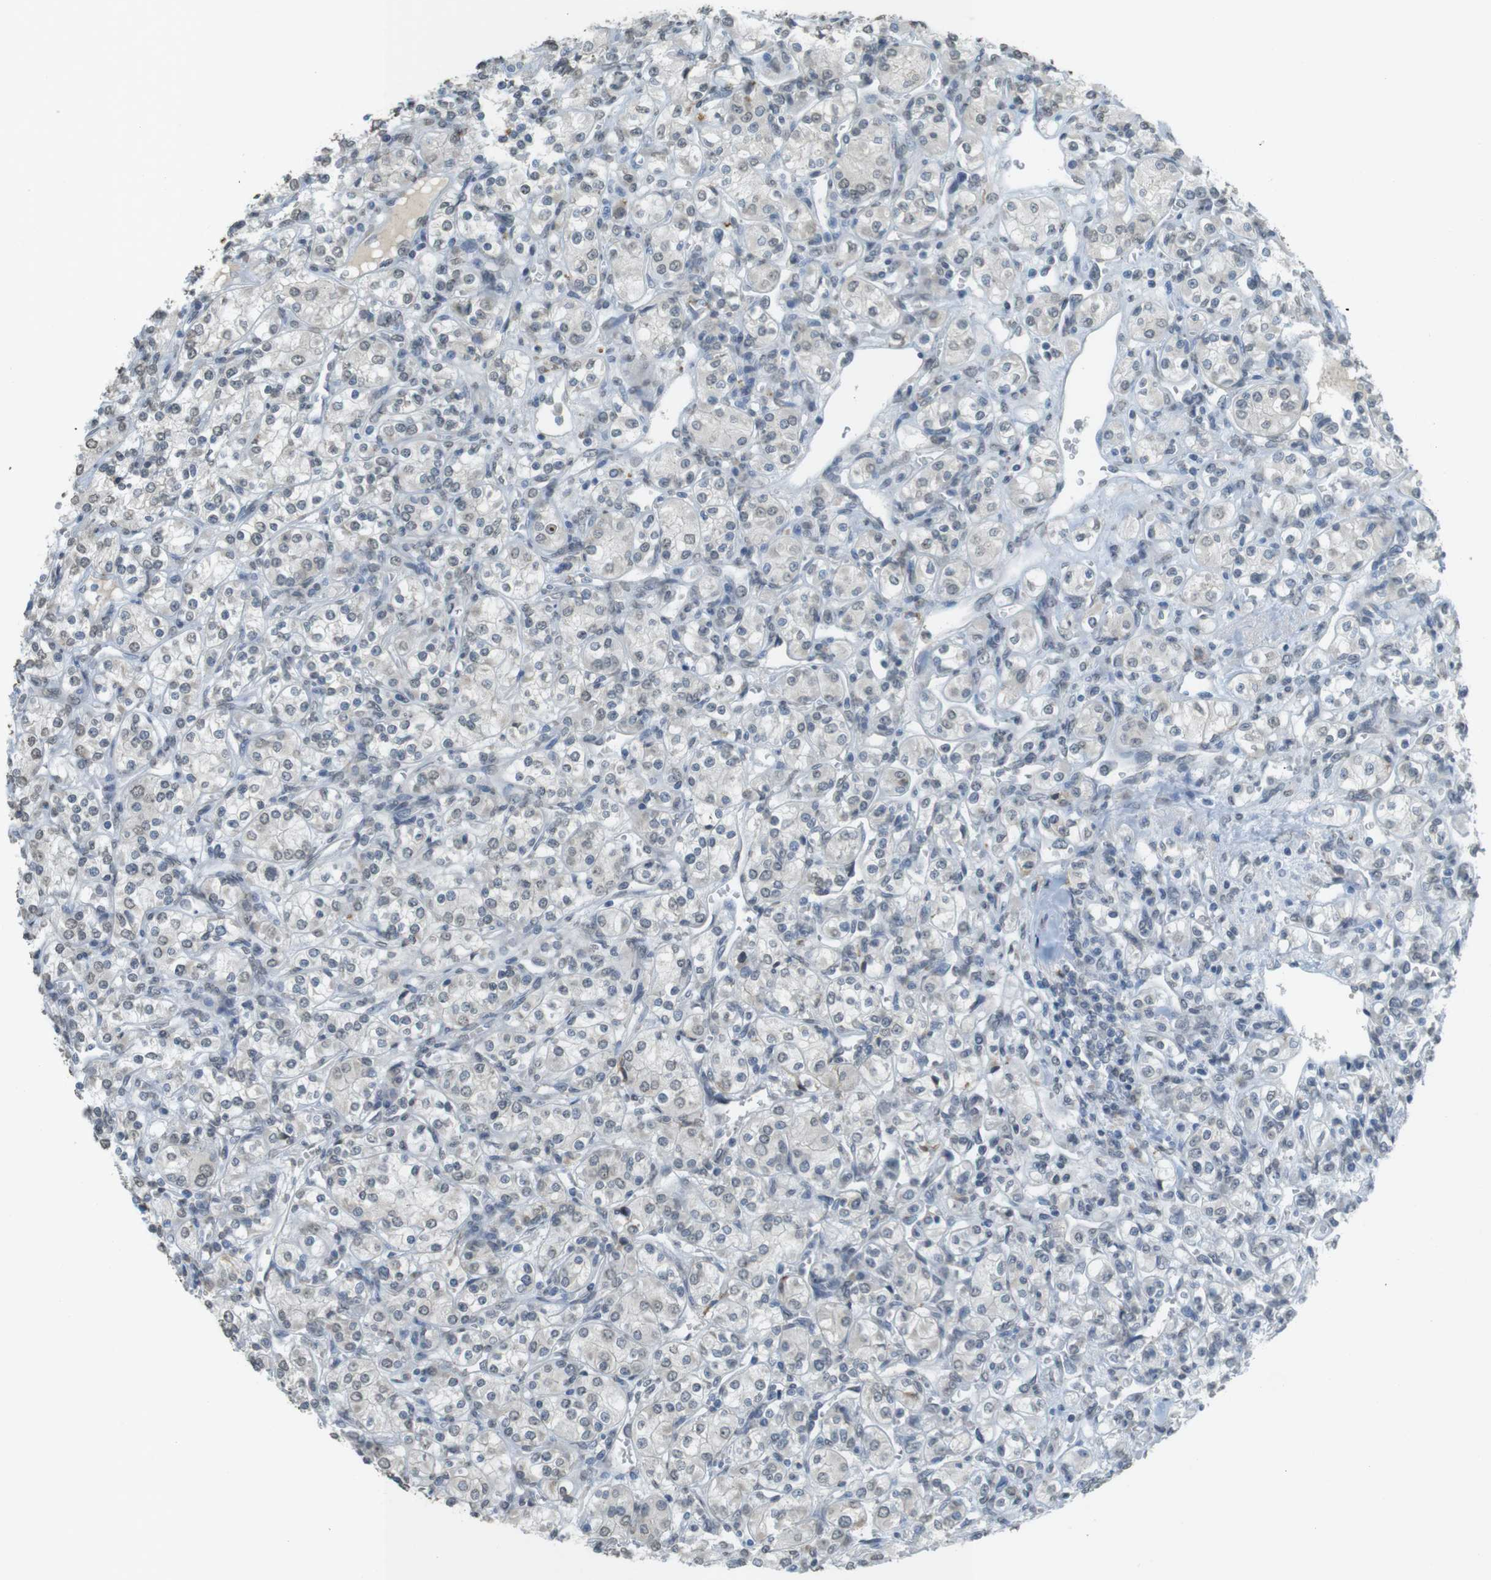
{"staining": {"intensity": "negative", "quantity": "none", "location": "none"}, "tissue": "renal cancer", "cell_type": "Tumor cells", "image_type": "cancer", "snomed": [{"axis": "morphology", "description": "Adenocarcinoma, NOS"}, {"axis": "topography", "description": "Kidney"}], "caption": "High power microscopy image of an immunohistochemistry (IHC) image of renal cancer (adenocarcinoma), revealing no significant staining in tumor cells.", "gene": "FZD10", "patient": {"sex": "male", "age": 77}}